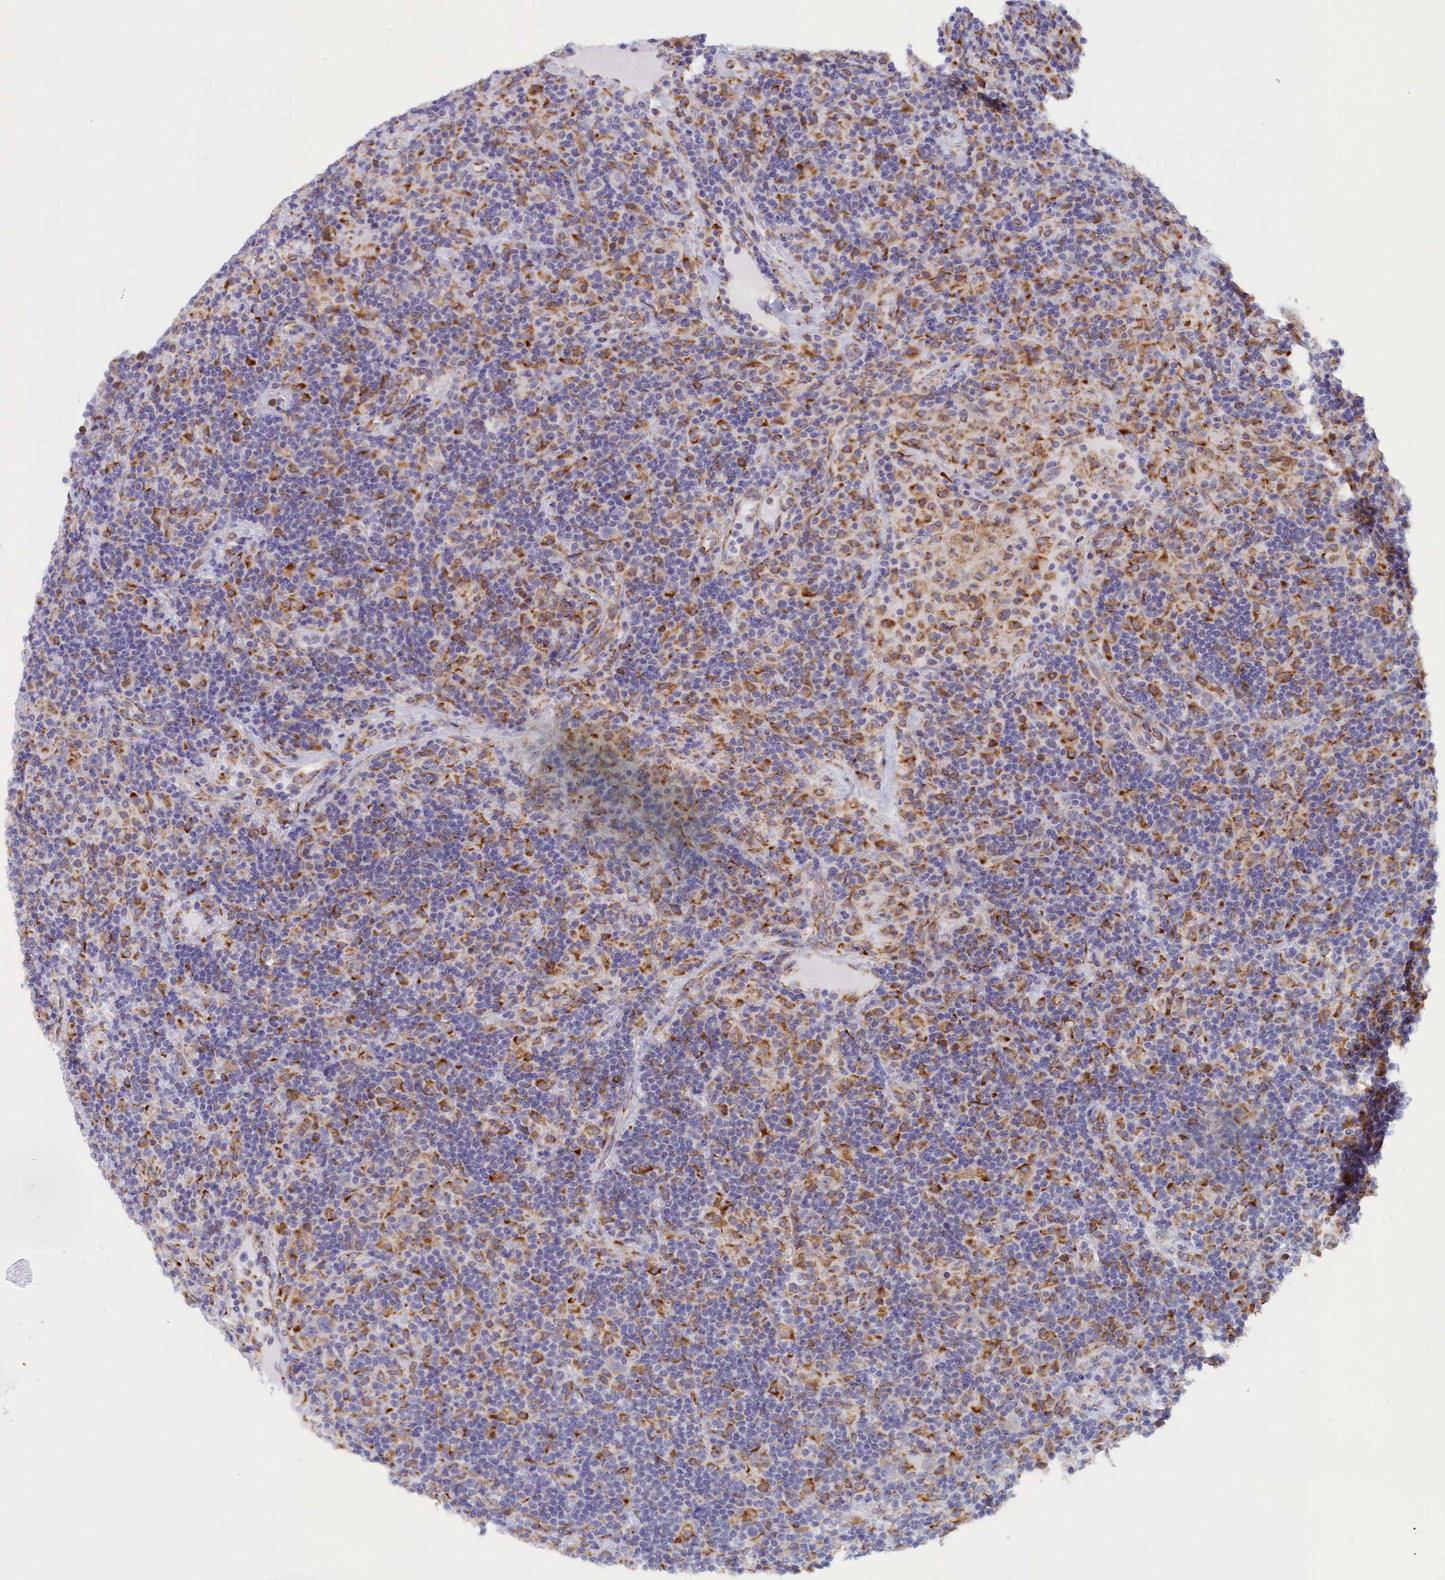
{"staining": {"intensity": "moderate", "quantity": "25%-75%", "location": "cytoplasmic/membranous"}, "tissue": "lymphoma", "cell_type": "Tumor cells", "image_type": "cancer", "snomed": [{"axis": "morphology", "description": "Hodgkin's disease, NOS"}, {"axis": "topography", "description": "Lymph node"}], "caption": "A brown stain shows moderate cytoplasmic/membranous staining of a protein in human lymphoma tumor cells.", "gene": "CCDC68", "patient": {"sex": "male", "age": 70}}